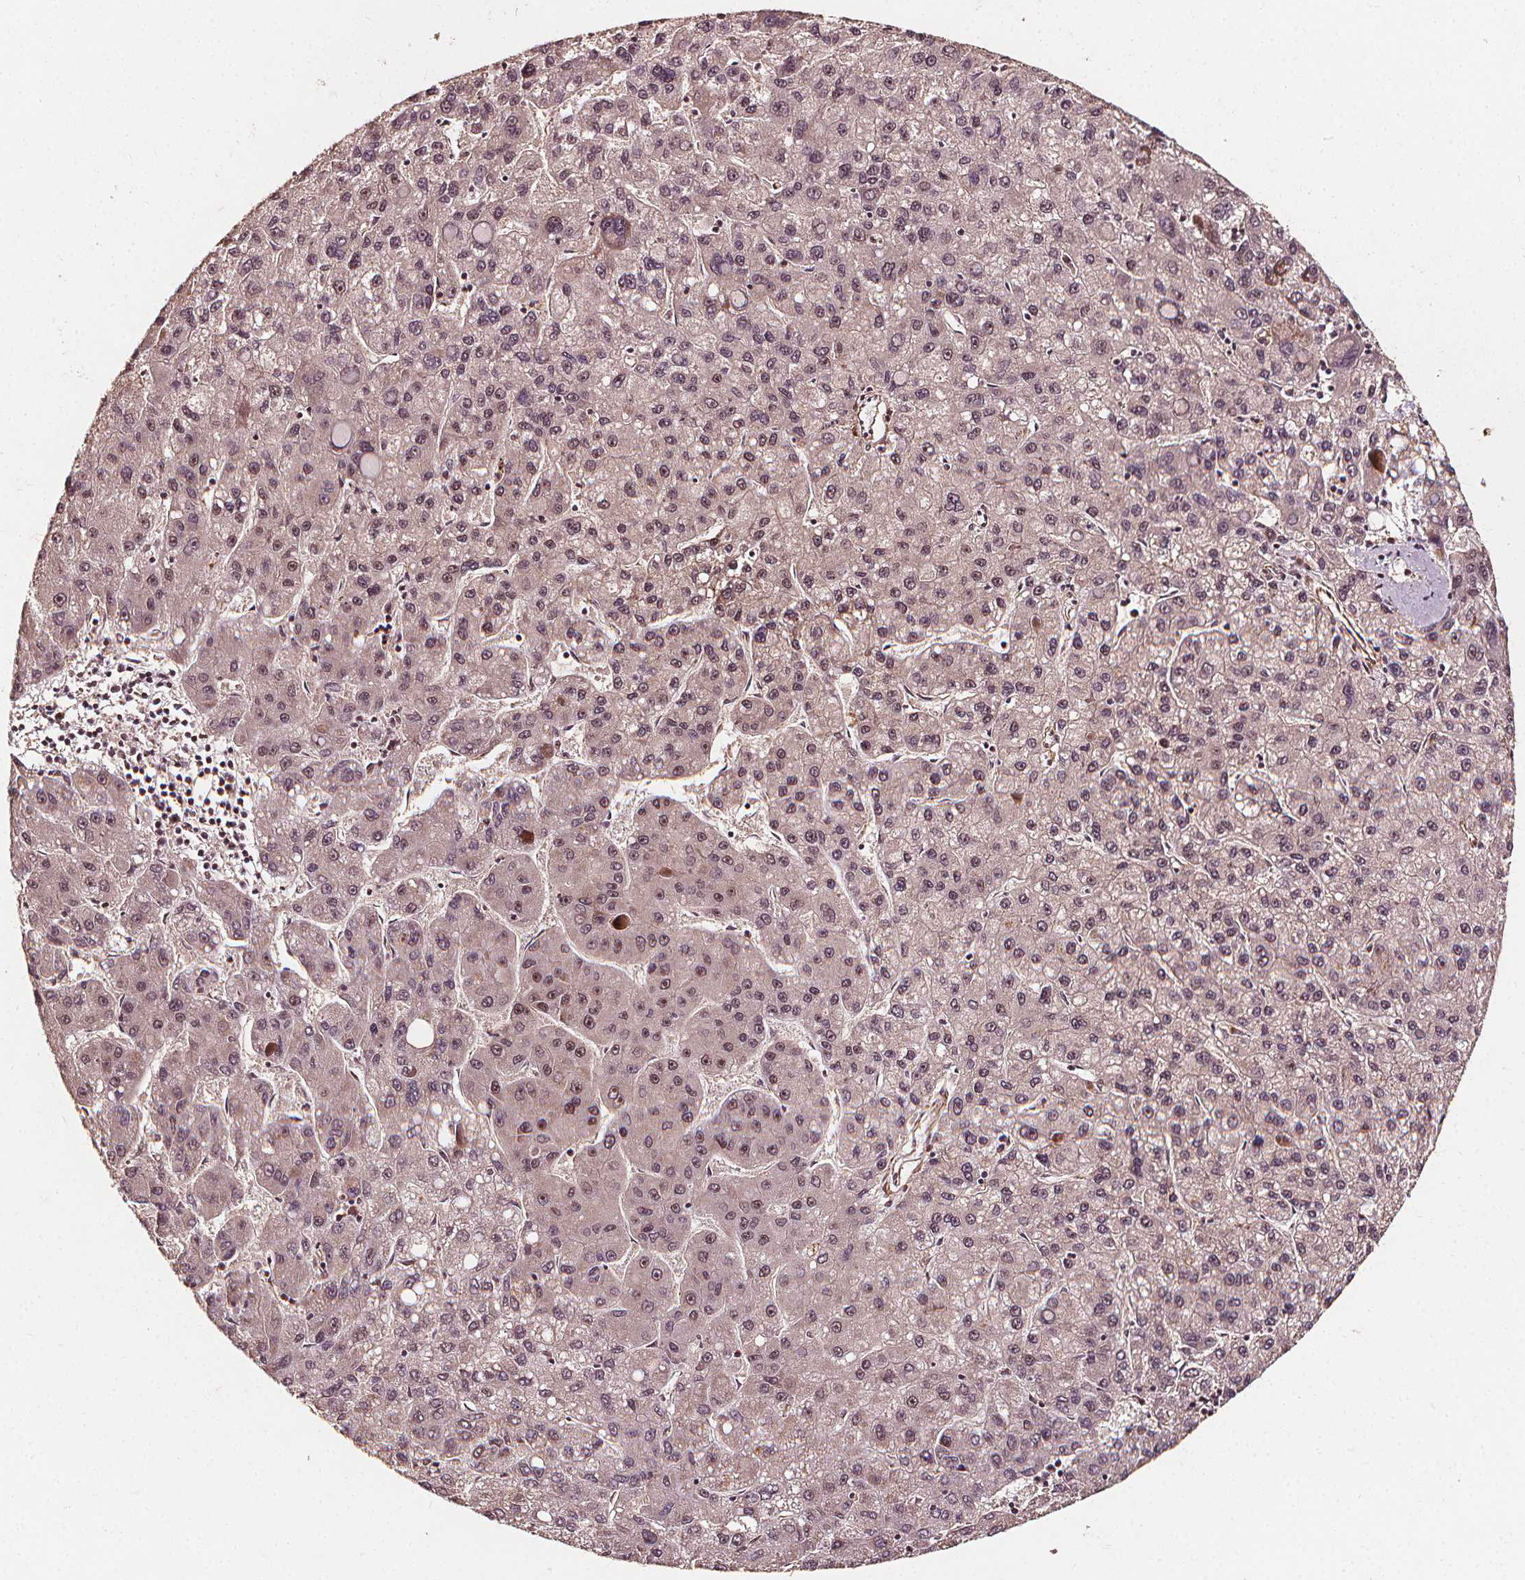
{"staining": {"intensity": "weak", "quantity": "25%-75%", "location": "nuclear"}, "tissue": "liver cancer", "cell_type": "Tumor cells", "image_type": "cancer", "snomed": [{"axis": "morphology", "description": "Carcinoma, Hepatocellular, NOS"}, {"axis": "topography", "description": "Liver"}], "caption": "Protein analysis of liver cancer tissue exhibits weak nuclear staining in approximately 25%-75% of tumor cells.", "gene": "EXOSC9", "patient": {"sex": "female", "age": 82}}